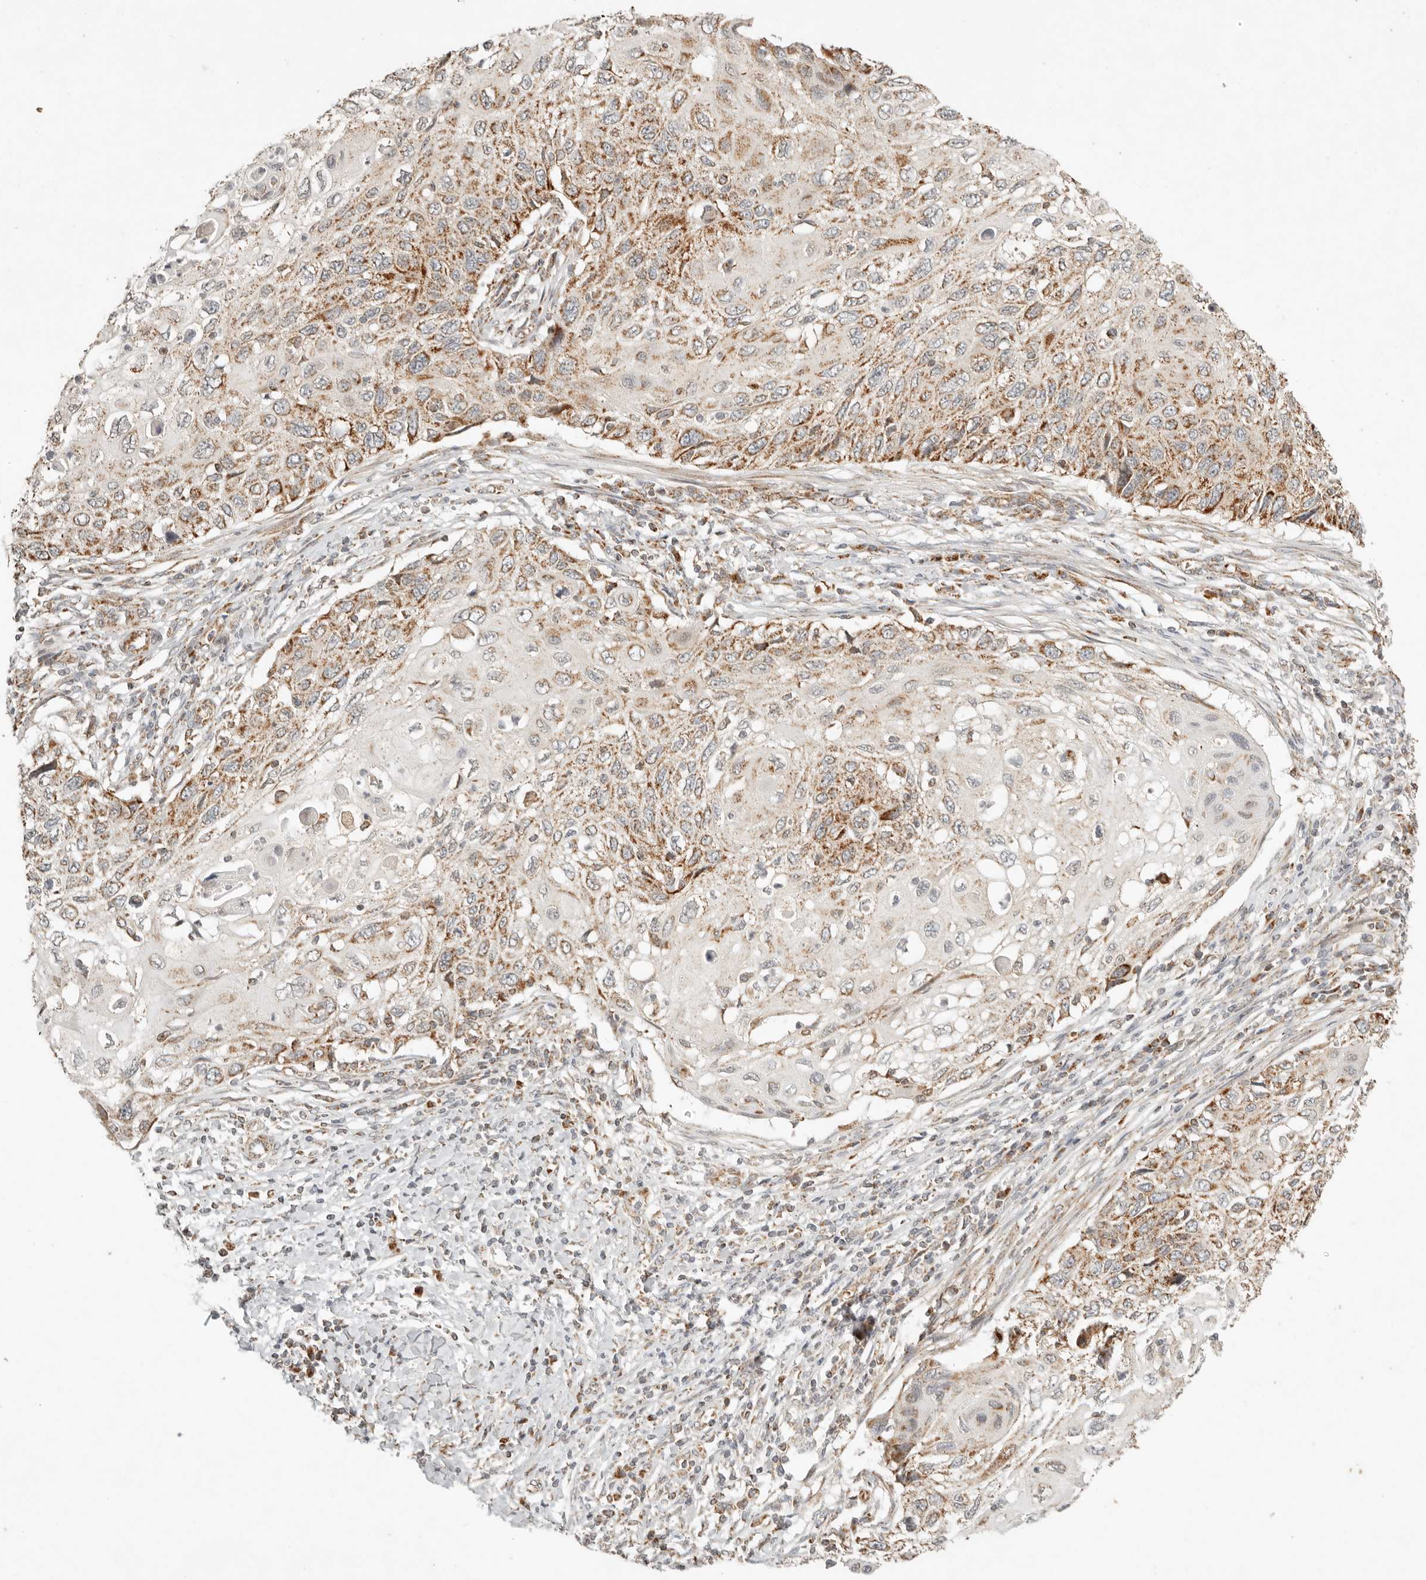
{"staining": {"intensity": "moderate", "quantity": ">75%", "location": "cytoplasmic/membranous"}, "tissue": "cervical cancer", "cell_type": "Tumor cells", "image_type": "cancer", "snomed": [{"axis": "morphology", "description": "Squamous cell carcinoma, NOS"}, {"axis": "topography", "description": "Cervix"}], "caption": "IHC of human cervical squamous cell carcinoma shows medium levels of moderate cytoplasmic/membranous expression in about >75% of tumor cells.", "gene": "MRPL55", "patient": {"sex": "female", "age": 70}}